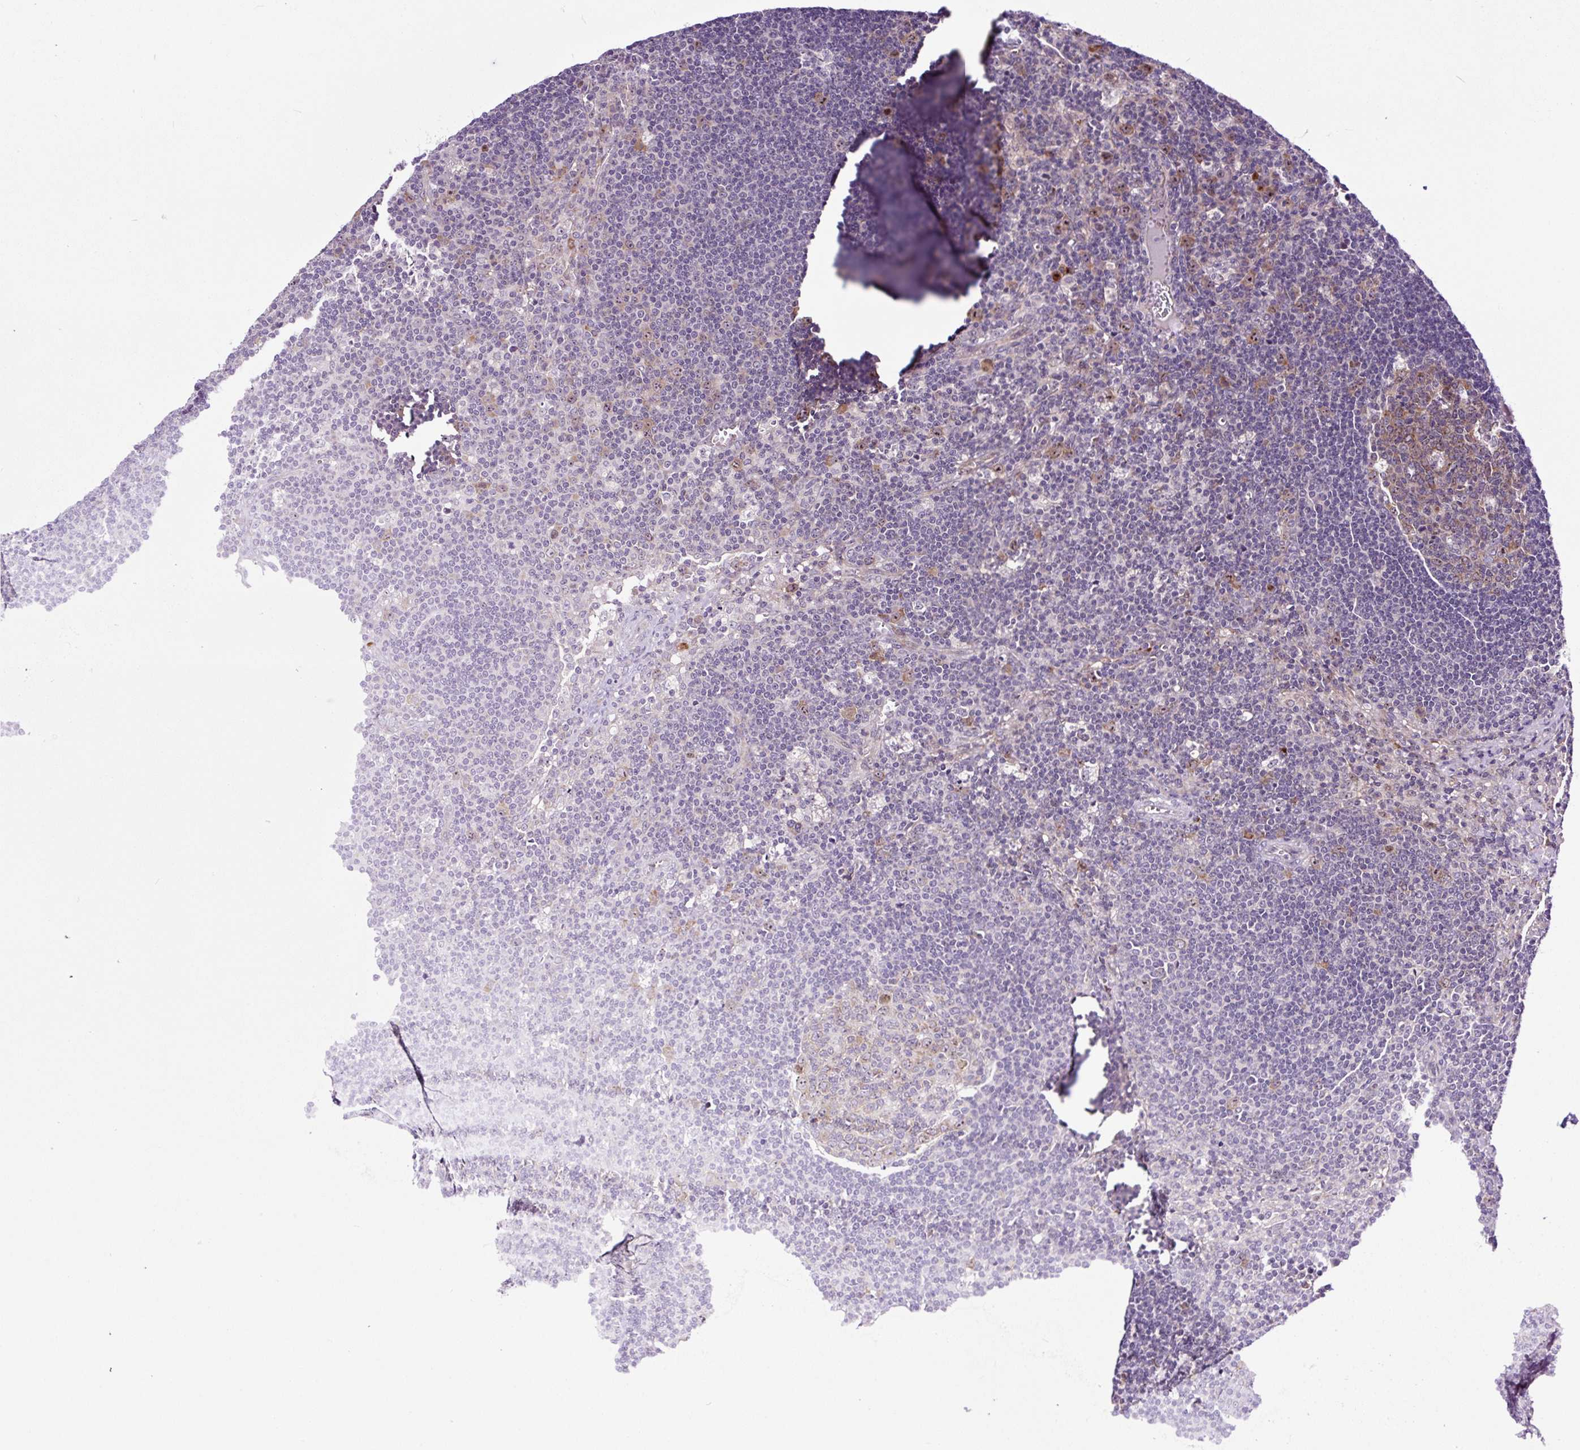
{"staining": {"intensity": "weak", "quantity": "<25%", "location": "cytoplasmic/membranous"}, "tissue": "lymph node", "cell_type": "Germinal center cells", "image_type": "normal", "snomed": [{"axis": "morphology", "description": "Normal tissue, NOS"}, {"axis": "topography", "description": "Lymph node"}], "caption": "Germinal center cells show no significant positivity in normal lymph node. (DAB (3,3'-diaminobenzidine) immunohistochemistry visualized using brightfield microscopy, high magnification).", "gene": "NOM1", "patient": {"sex": "male", "age": 58}}